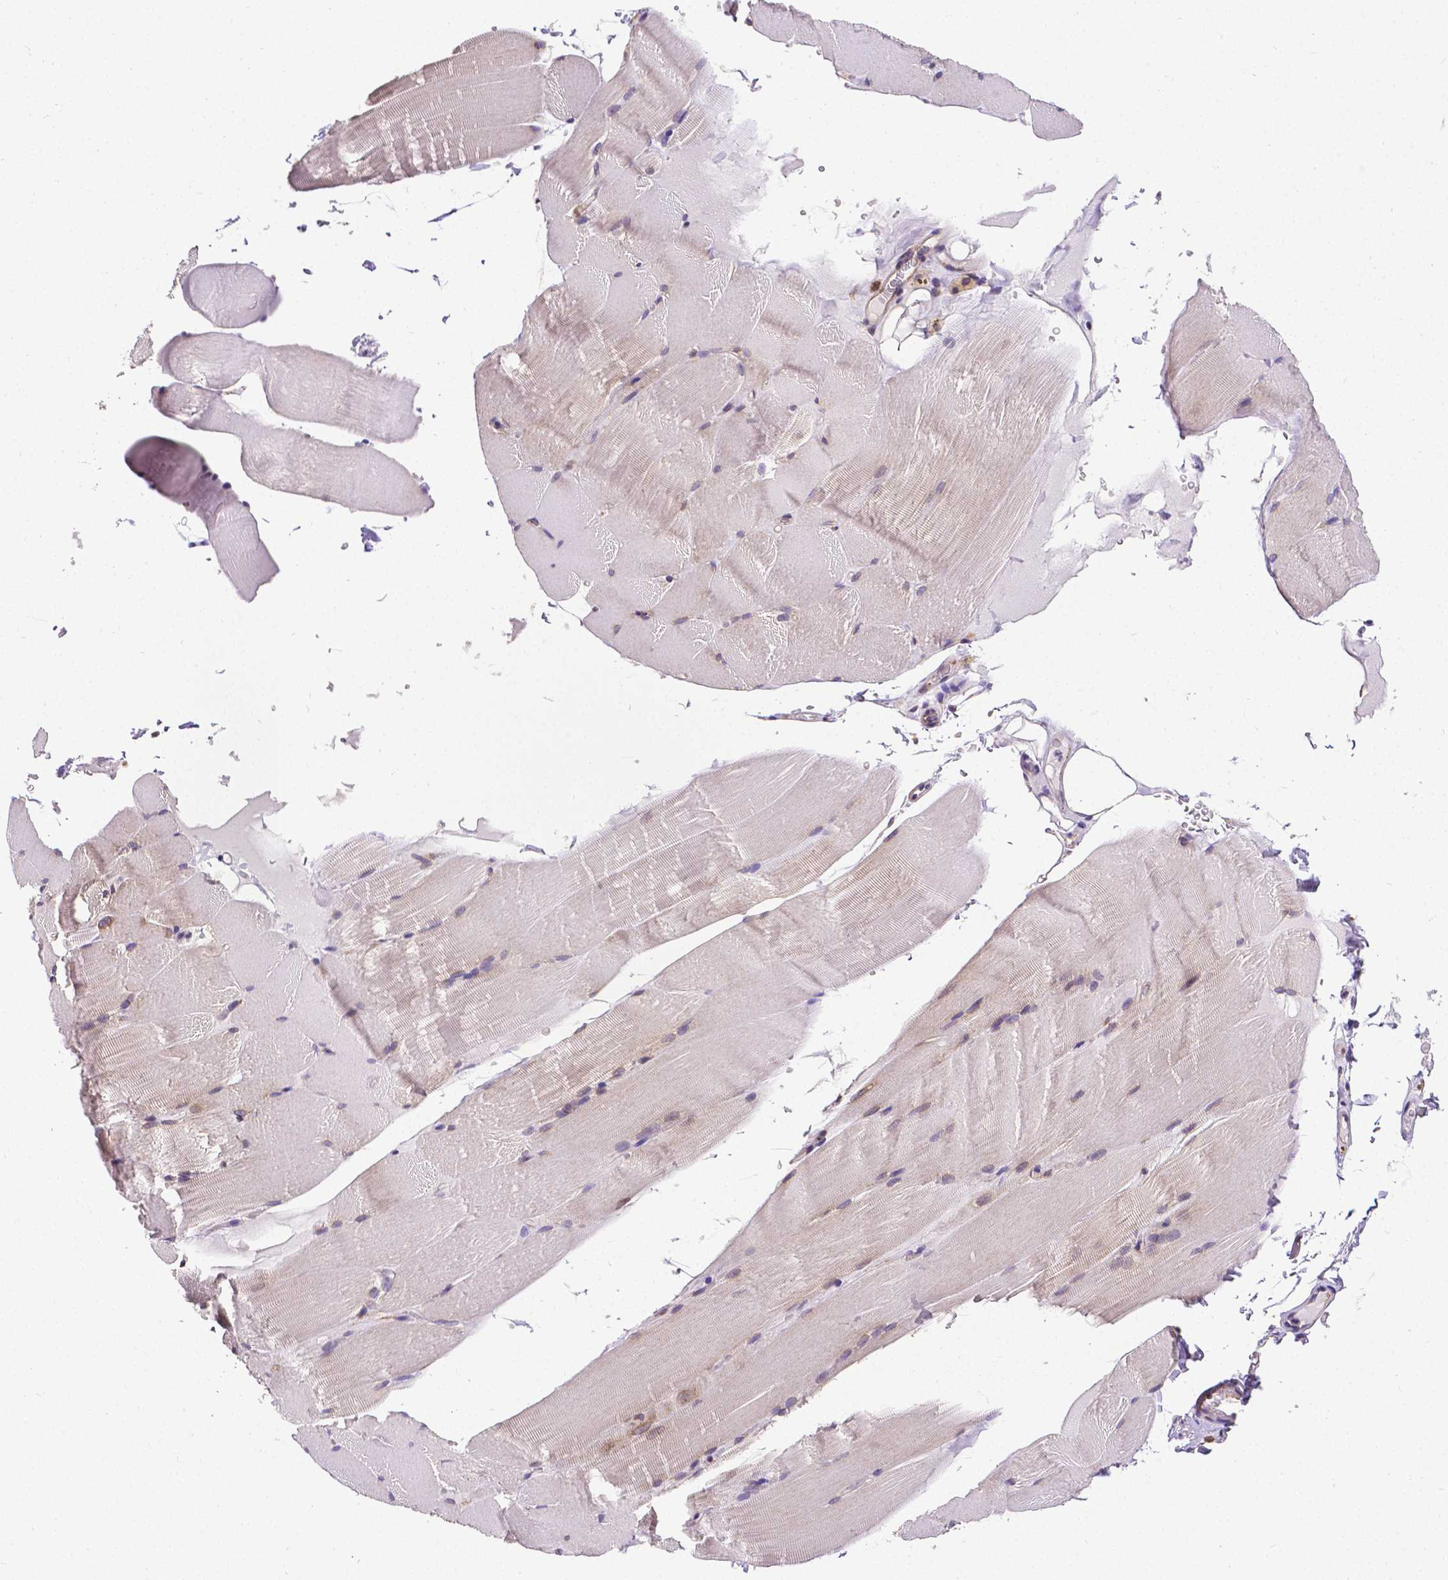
{"staining": {"intensity": "moderate", "quantity": "<25%", "location": "cytoplasmic/membranous"}, "tissue": "skeletal muscle", "cell_type": "Myocytes", "image_type": "normal", "snomed": [{"axis": "morphology", "description": "Normal tissue, NOS"}, {"axis": "topography", "description": "Skeletal muscle"}], "caption": "Human skeletal muscle stained for a protein (brown) displays moderate cytoplasmic/membranous positive expression in about <25% of myocytes.", "gene": "MTDH", "patient": {"sex": "female", "age": 37}}